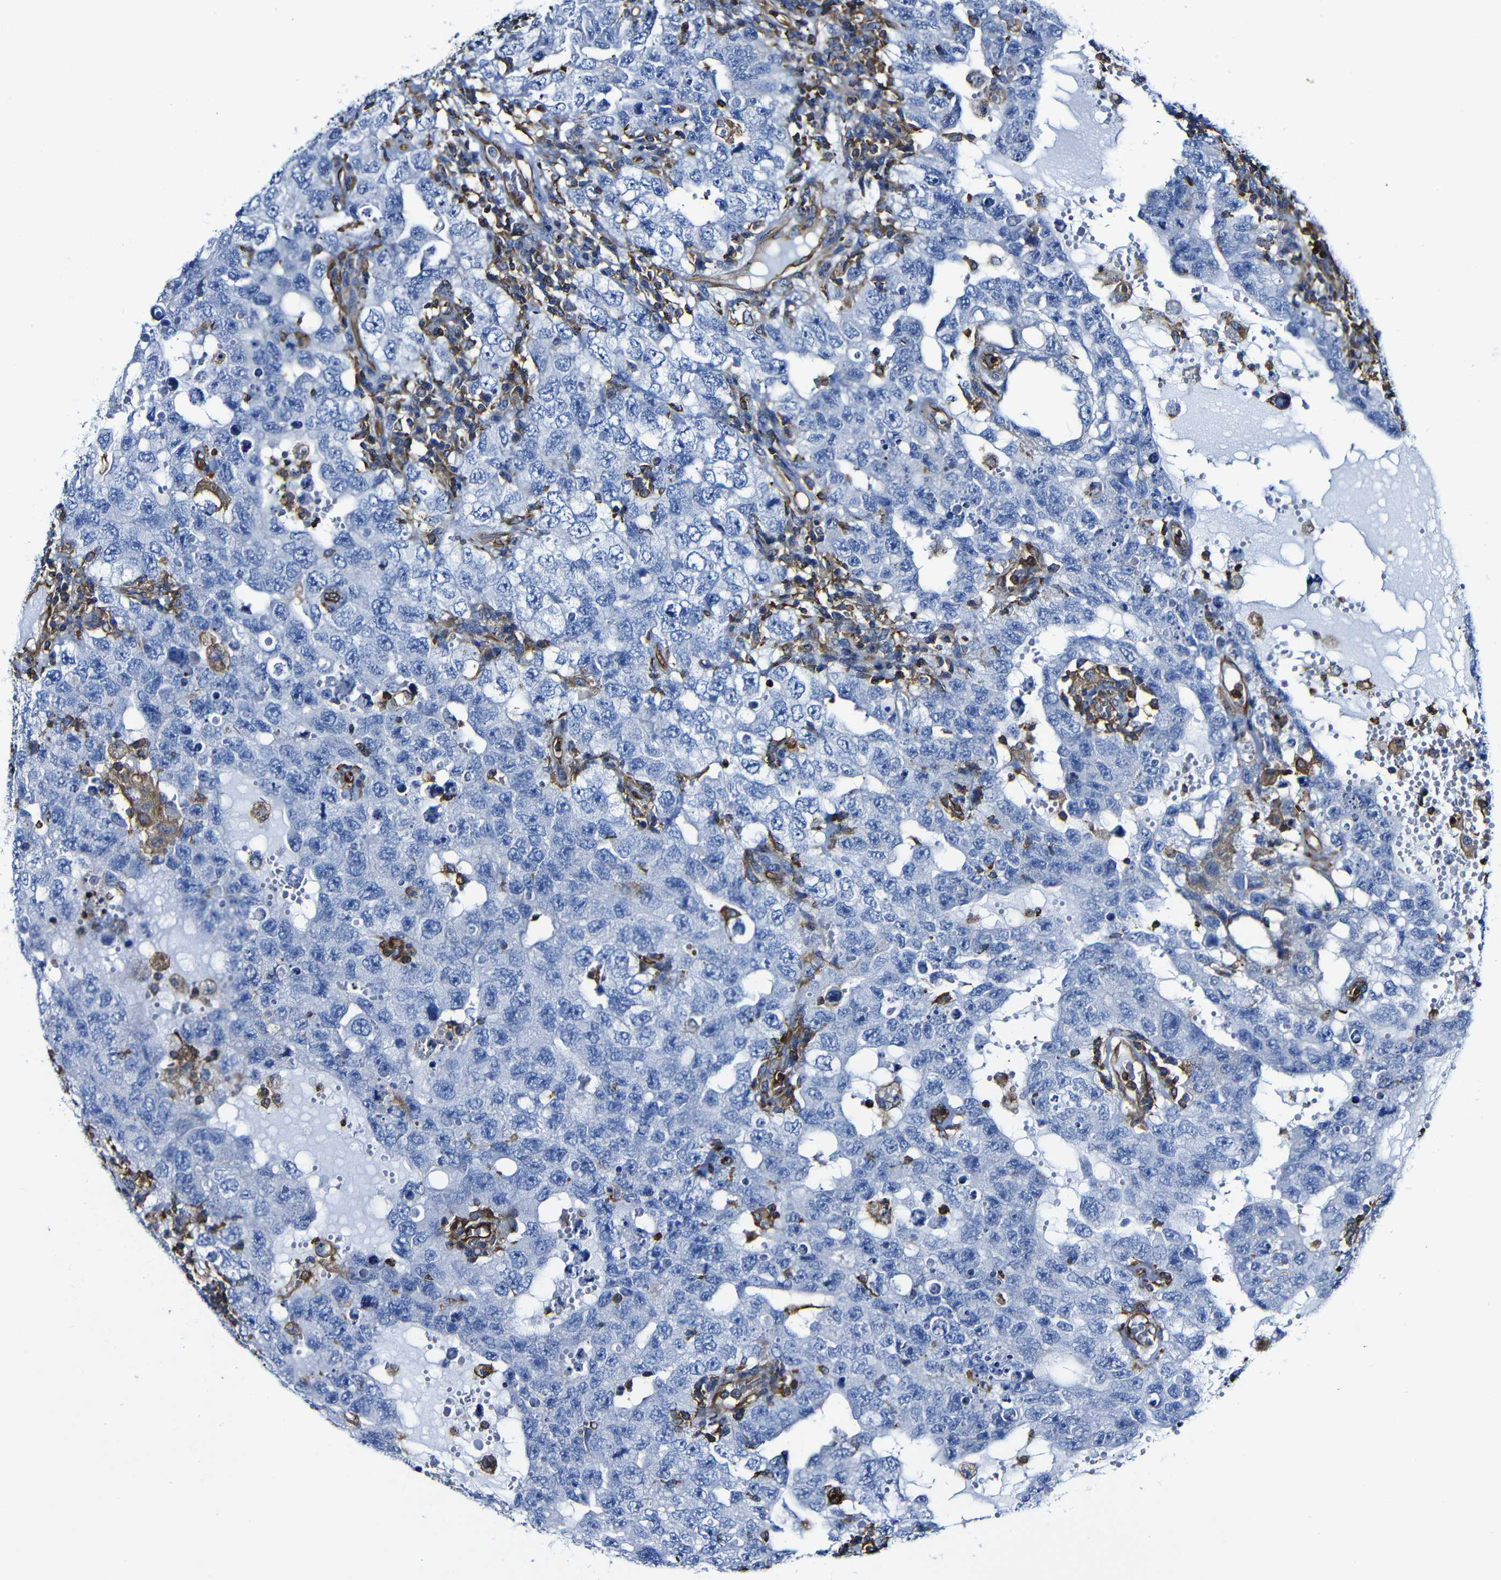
{"staining": {"intensity": "negative", "quantity": "none", "location": "none"}, "tissue": "testis cancer", "cell_type": "Tumor cells", "image_type": "cancer", "snomed": [{"axis": "morphology", "description": "Carcinoma, Embryonal, NOS"}, {"axis": "topography", "description": "Testis"}], "caption": "High magnification brightfield microscopy of testis cancer (embryonal carcinoma) stained with DAB (brown) and counterstained with hematoxylin (blue): tumor cells show no significant expression. The staining was performed using DAB (3,3'-diaminobenzidine) to visualize the protein expression in brown, while the nuclei were stained in blue with hematoxylin (Magnification: 20x).", "gene": "MSN", "patient": {"sex": "male", "age": 26}}